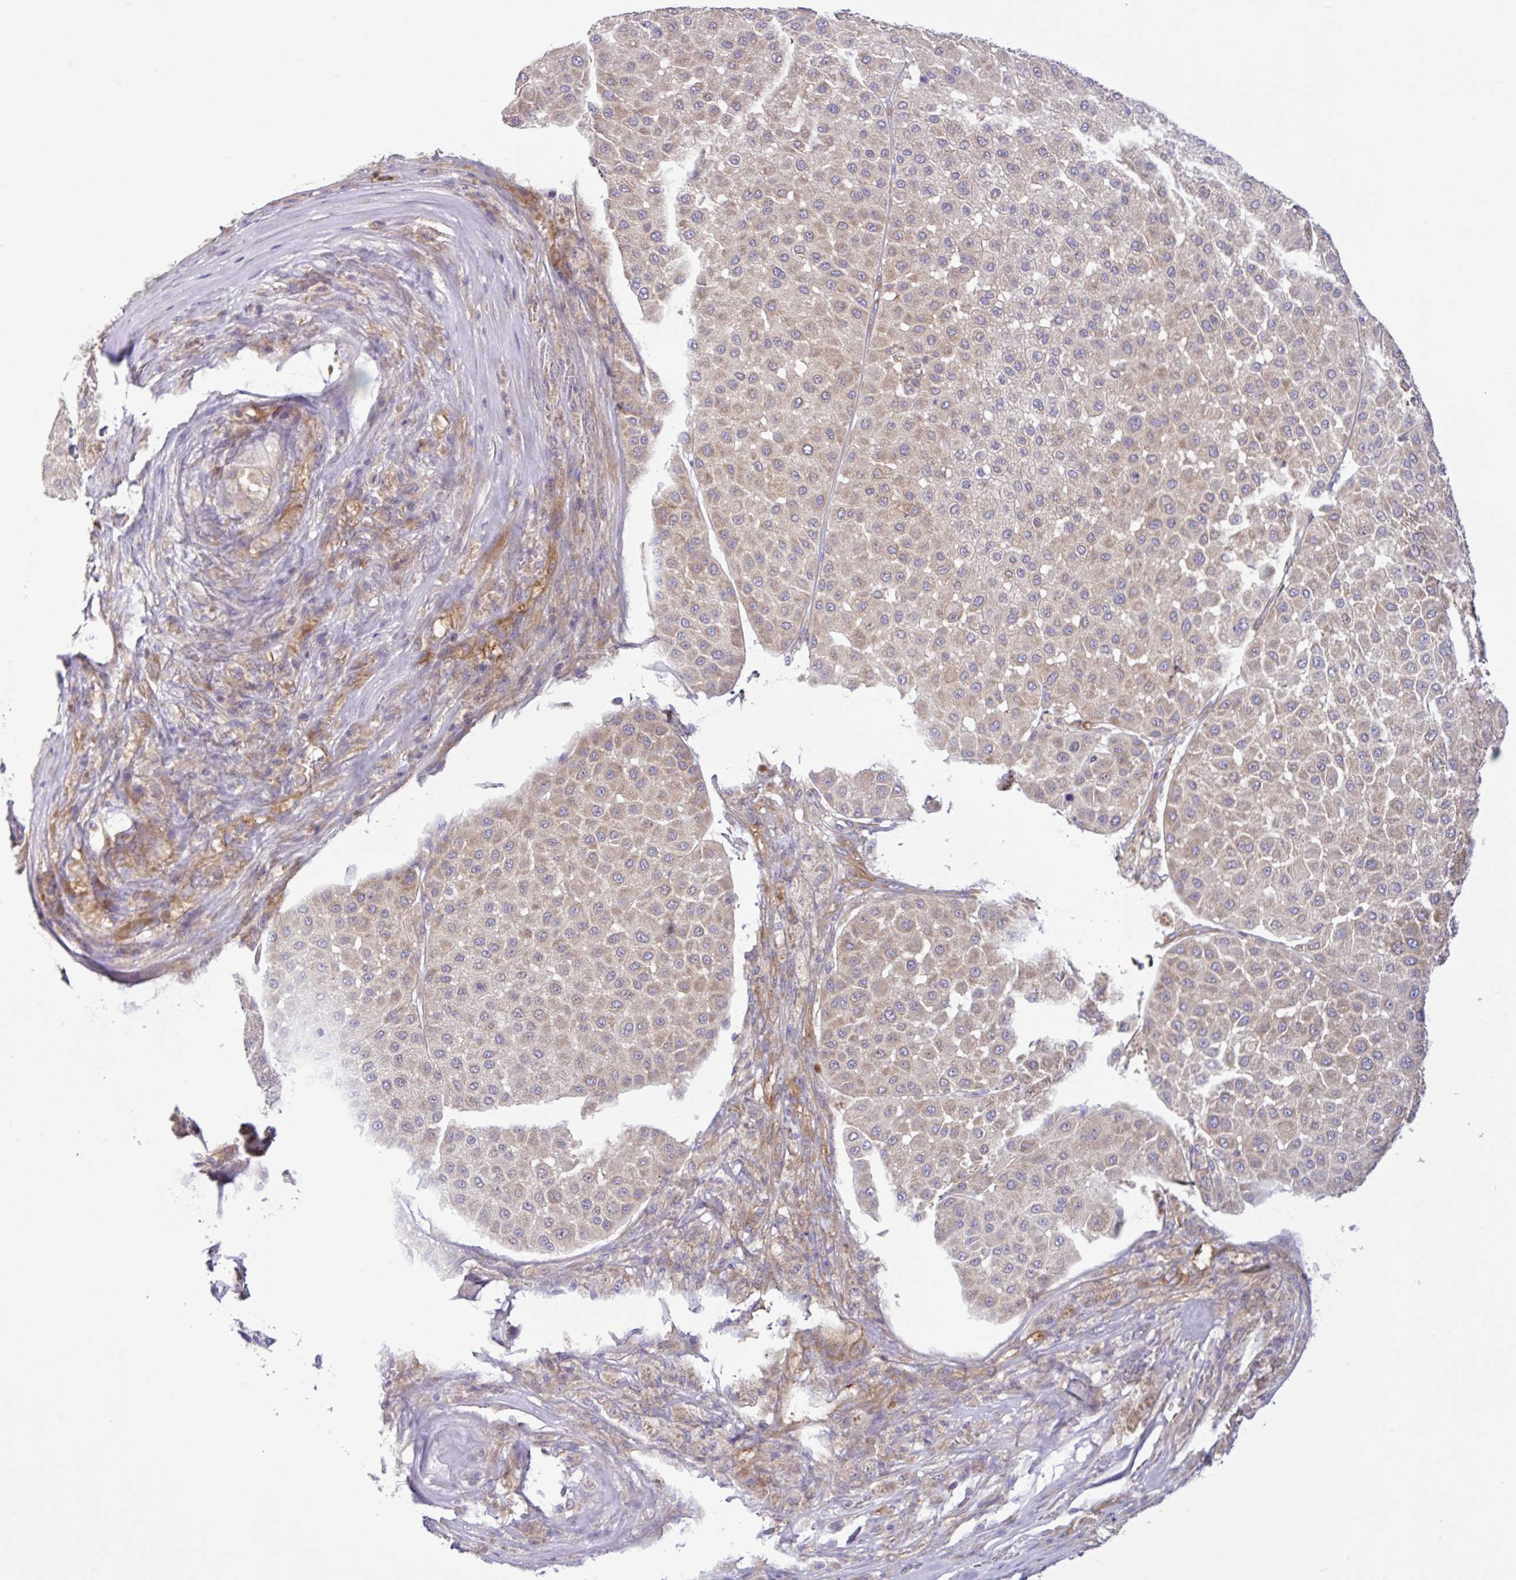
{"staining": {"intensity": "weak", "quantity": "25%-75%", "location": "cytoplasmic/membranous"}, "tissue": "melanoma", "cell_type": "Tumor cells", "image_type": "cancer", "snomed": [{"axis": "morphology", "description": "Malignant melanoma, Metastatic site"}, {"axis": "topography", "description": "Smooth muscle"}], "caption": "Protein staining demonstrates weak cytoplasmic/membranous positivity in approximately 25%-75% of tumor cells in melanoma.", "gene": "LARS1", "patient": {"sex": "male", "age": 41}}